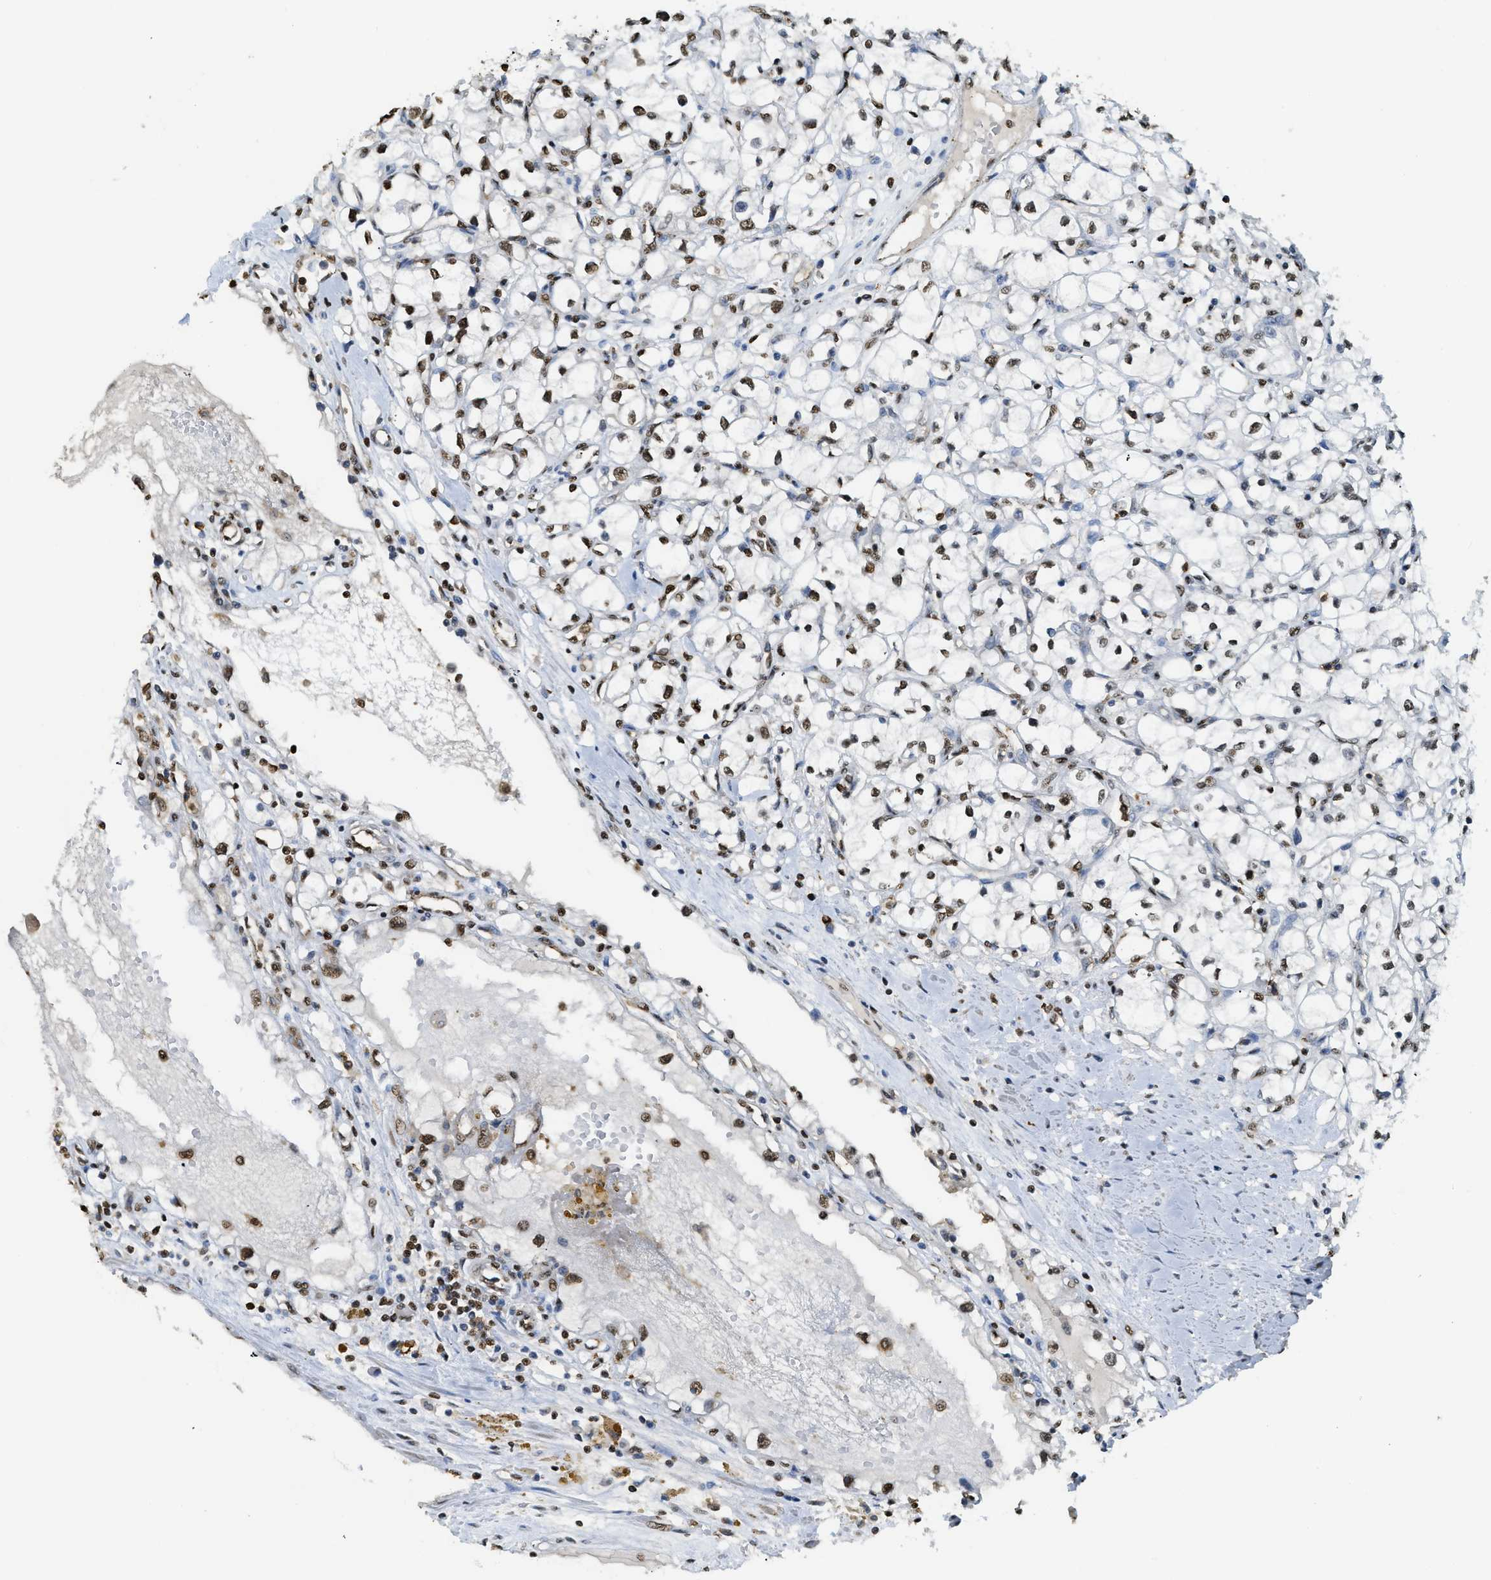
{"staining": {"intensity": "moderate", "quantity": "25%-75%", "location": "nuclear"}, "tissue": "renal cancer", "cell_type": "Tumor cells", "image_type": "cancer", "snomed": [{"axis": "morphology", "description": "Adenocarcinoma, NOS"}, {"axis": "topography", "description": "Kidney"}], "caption": "Tumor cells demonstrate medium levels of moderate nuclear expression in about 25%-75% of cells in human renal cancer (adenocarcinoma).", "gene": "NR5A2", "patient": {"sex": "male", "age": 56}}